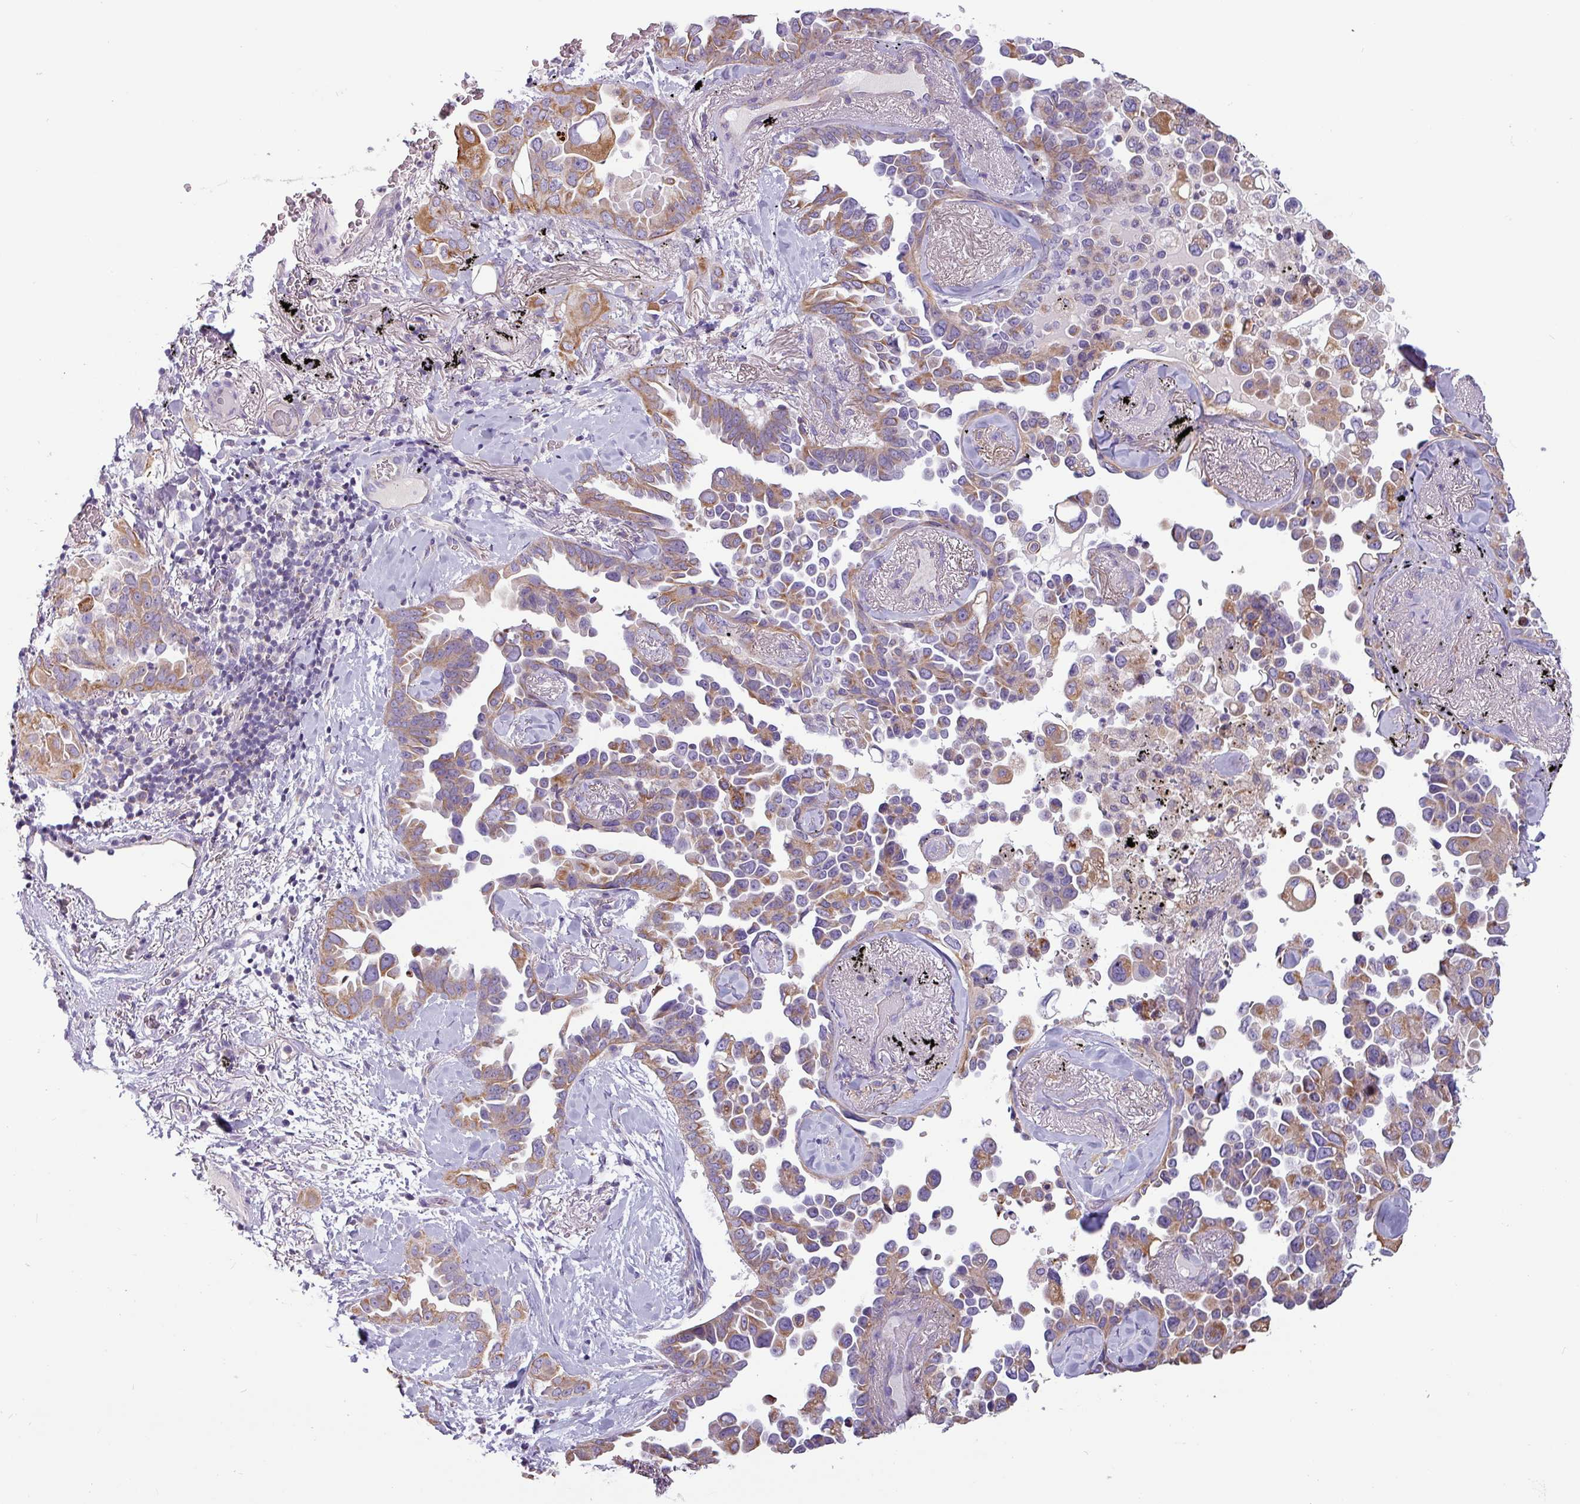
{"staining": {"intensity": "moderate", "quantity": "25%-75%", "location": "cytoplasmic/membranous"}, "tissue": "lung cancer", "cell_type": "Tumor cells", "image_type": "cancer", "snomed": [{"axis": "morphology", "description": "Adenocarcinoma, NOS"}, {"axis": "topography", "description": "Lung"}], "caption": "A micrograph showing moderate cytoplasmic/membranous staining in approximately 25%-75% of tumor cells in lung cancer, as visualized by brown immunohistochemical staining.", "gene": "CAMK1", "patient": {"sex": "female", "age": 67}}